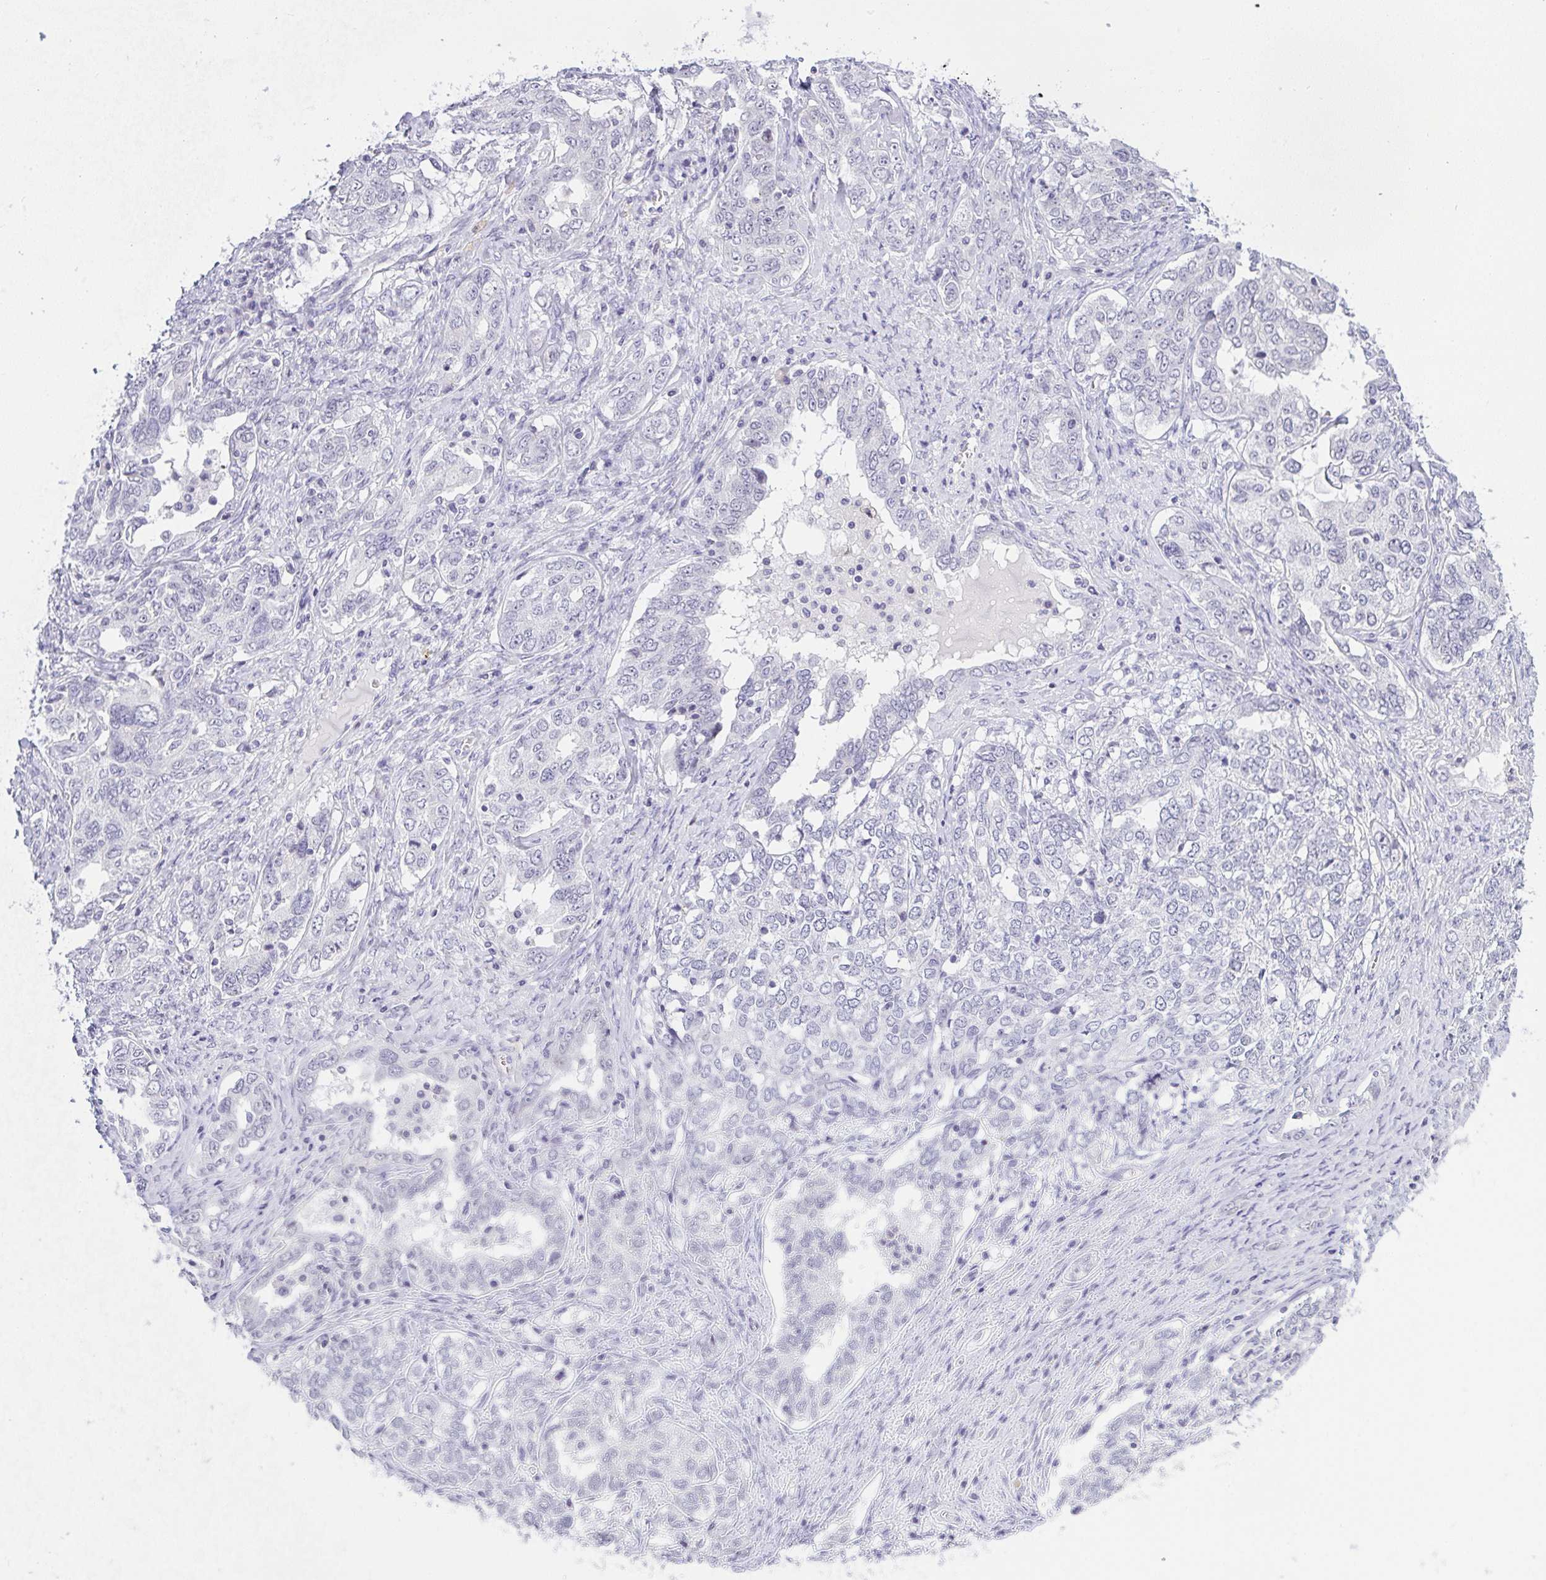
{"staining": {"intensity": "negative", "quantity": "none", "location": "none"}, "tissue": "ovarian cancer", "cell_type": "Tumor cells", "image_type": "cancer", "snomed": [{"axis": "morphology", "description": "Carcinoma, endometroid"}, {"axis": "topography", "description": "Ovary"}], "caption": "Tumor cells show no significant protein staining in ovarian cancer (endometroid carcinoma).", "gene": "CACNA1S", "patient": {"sex": "female", "age": 62}}